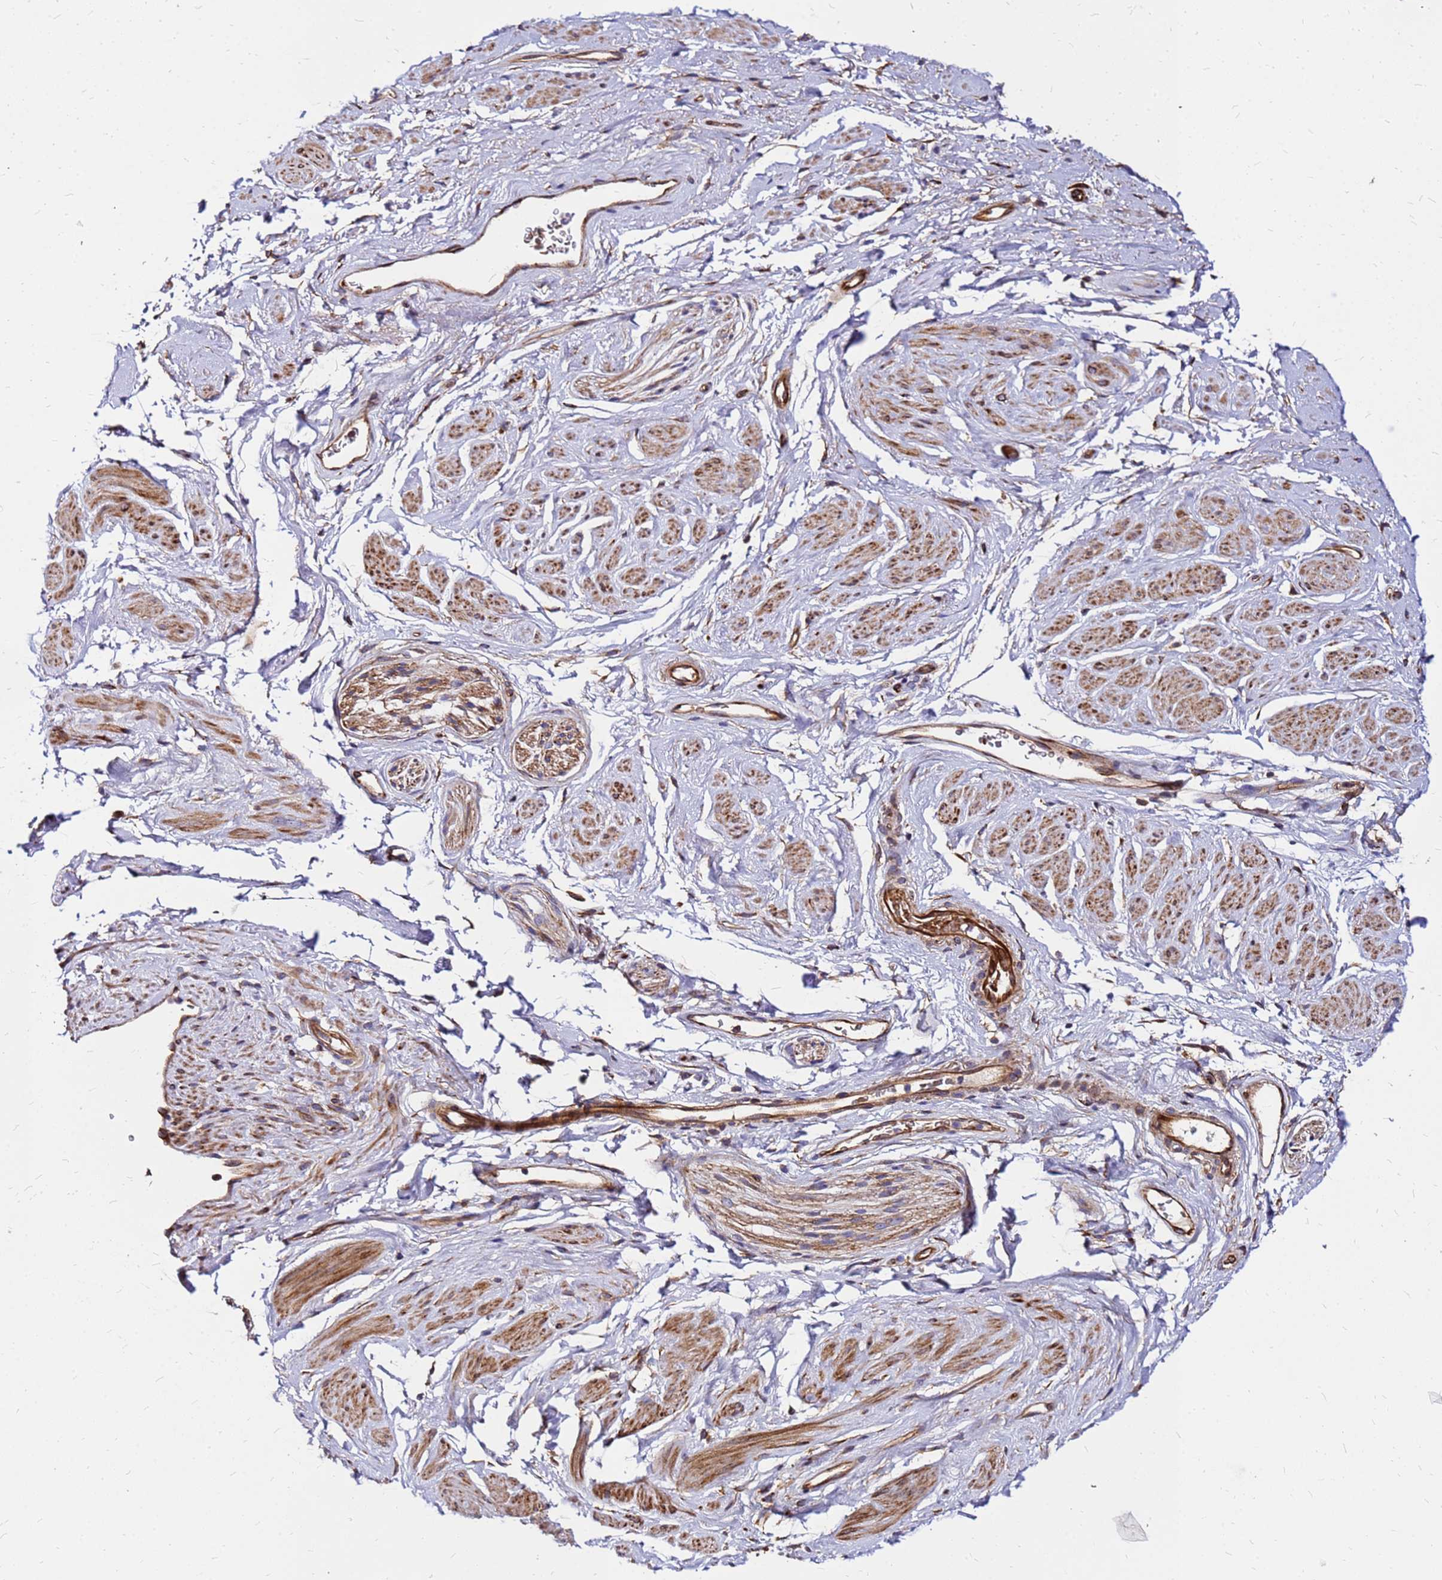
{"staining": {"intensity": "strong", "quantity": ">75%", "location": "cytoplasmic/membranous"}, "tissue": "adipose tissue", "cell_type": "Adipocytes", "image_type": "normal", "snomed": [{"axis": "morphology", "description": "Normal tissue, NOS"}, {"axis": "morphology", "description": "Adenocarcinoma, NOS"}, {"axis": "topography", "description": "Rectum"}, {"axis": "topography", "description": "Vagina"}, {"axis": "topography", "description": "Peripheral nerve tissue"}], "caption": "Unremarkable adipose tissue shows strong cytoplasmic/membranous expression in approximately >75% of adipocytes, visualized by immunohistochemistry.", "gene": "WWC2", "patient": {"sex": "female", "age": 71}}